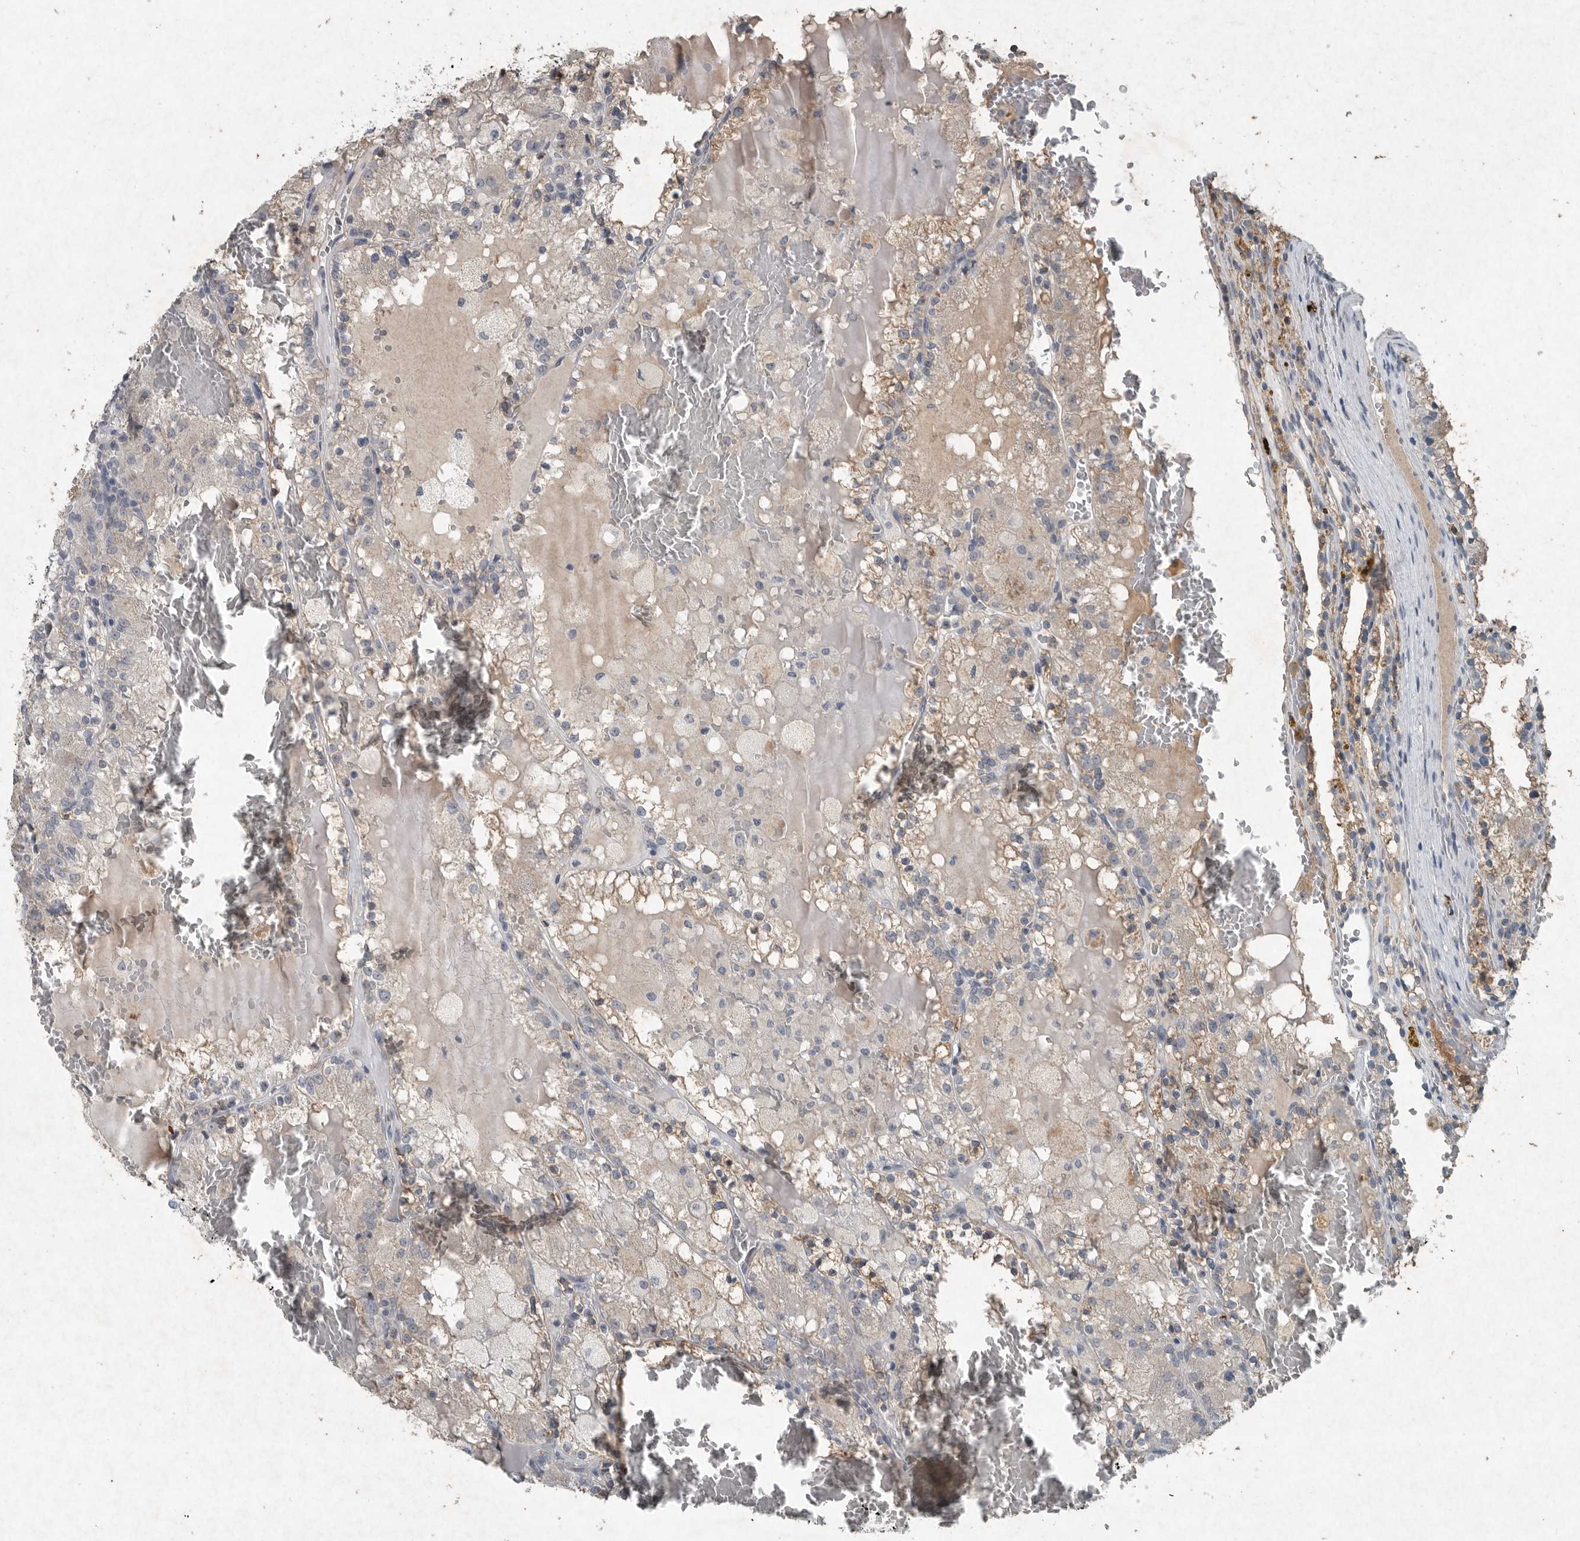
{"staining": {"intensity": "weak", "quantity": "25%-75%", "location": "cytoplasmic/membranous"}, "tissue": "renal cancer", "cell_type": "Tumor cells", "image_type": "cancer", "snomed": [{"axis": "morphology", "description": "Adenocarcinoma, NOS"}, {"axis": "topography", "description": "Kidney"}], "caption": "About 25%-75% of tumor cells in human renal adenocarcinoma exhibit weak cytoplasmic/membranous protein staining as visualized by brown immunohistochemical staining.", "gene": "IL20", "patient": {"sex": "female", "age": 56}}